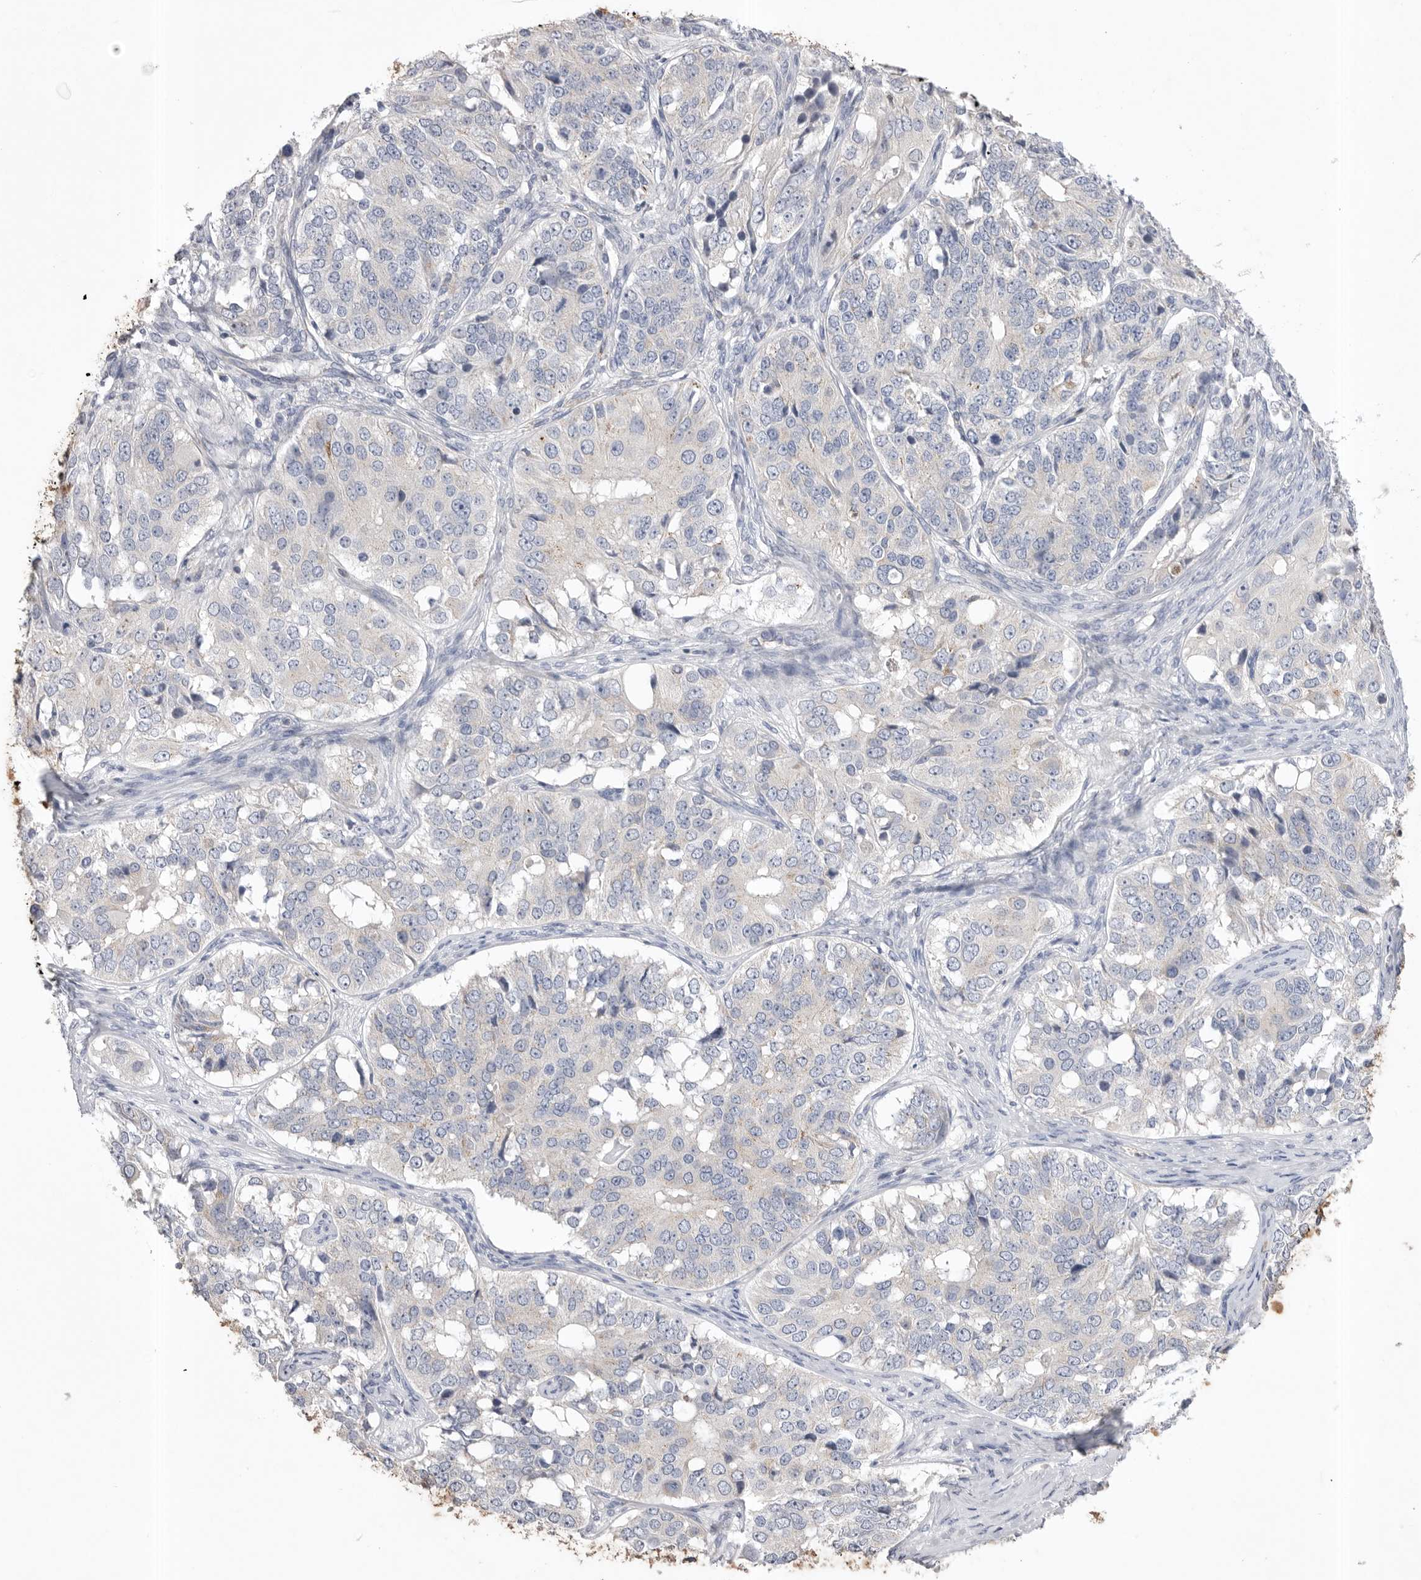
{"staining": {"intensity": "weak", "quantity": "<25%", "location": "cytoplasmic/membranous"}, "tissue": "ovarian cancer", "cell_type": "Tumor cells", "image_type": "cancer", "snomed": [{"axis": "morphology", "description": "Carcinoma, endometroid"}, {"axis": "topography", "description": "Ovary"}], "caption": "Image shows no significant protein expression in tumor cells of ovarian cancer. (DAB (3,3'-diaminobenzidine) immunohistochemistry visualized using brightfield microscopy, high magnification).", "gene": "CCDC126", "patient": {"sex": "female", "age": 51}}